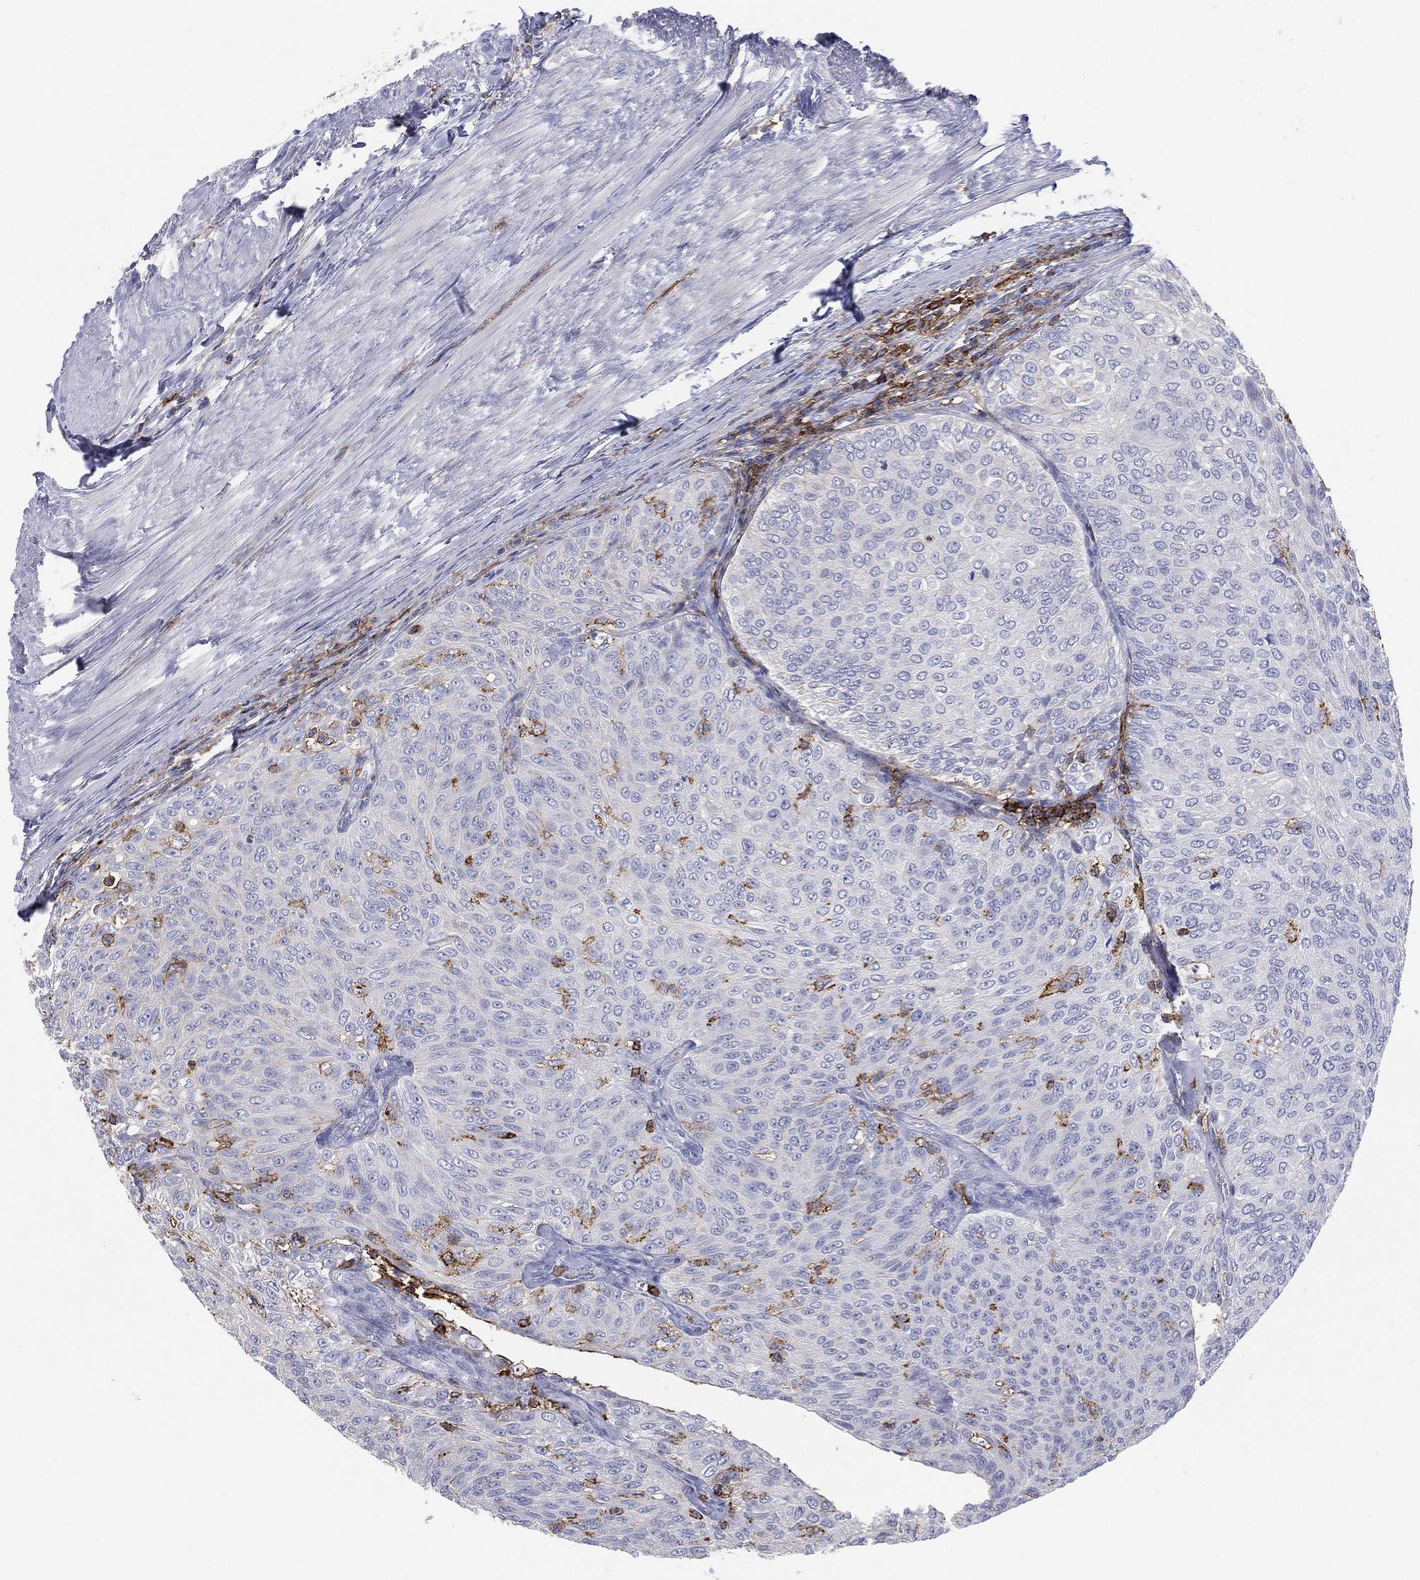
{"staining": {"intensity": "negative", "quantity": "none", "location": "none"}, "tissue": "urothelial cancer", "cell_type": "Tumor cells", "image_type": "cancer", "snomed": [{"axis": "morphology", "description": "Urothelial carcinoma, Low grade"}, {"axis": "topography", "description": "Ureter, NOS"}, {"axis": "topography", "description": "Urinary bladder"}], "caption": "The photomicrograph shows no staining of tumor cells in urothelial carcinoma (low-grade).", "gene": "SELPLG", "patient": {"sex": "male", "age": 78}}